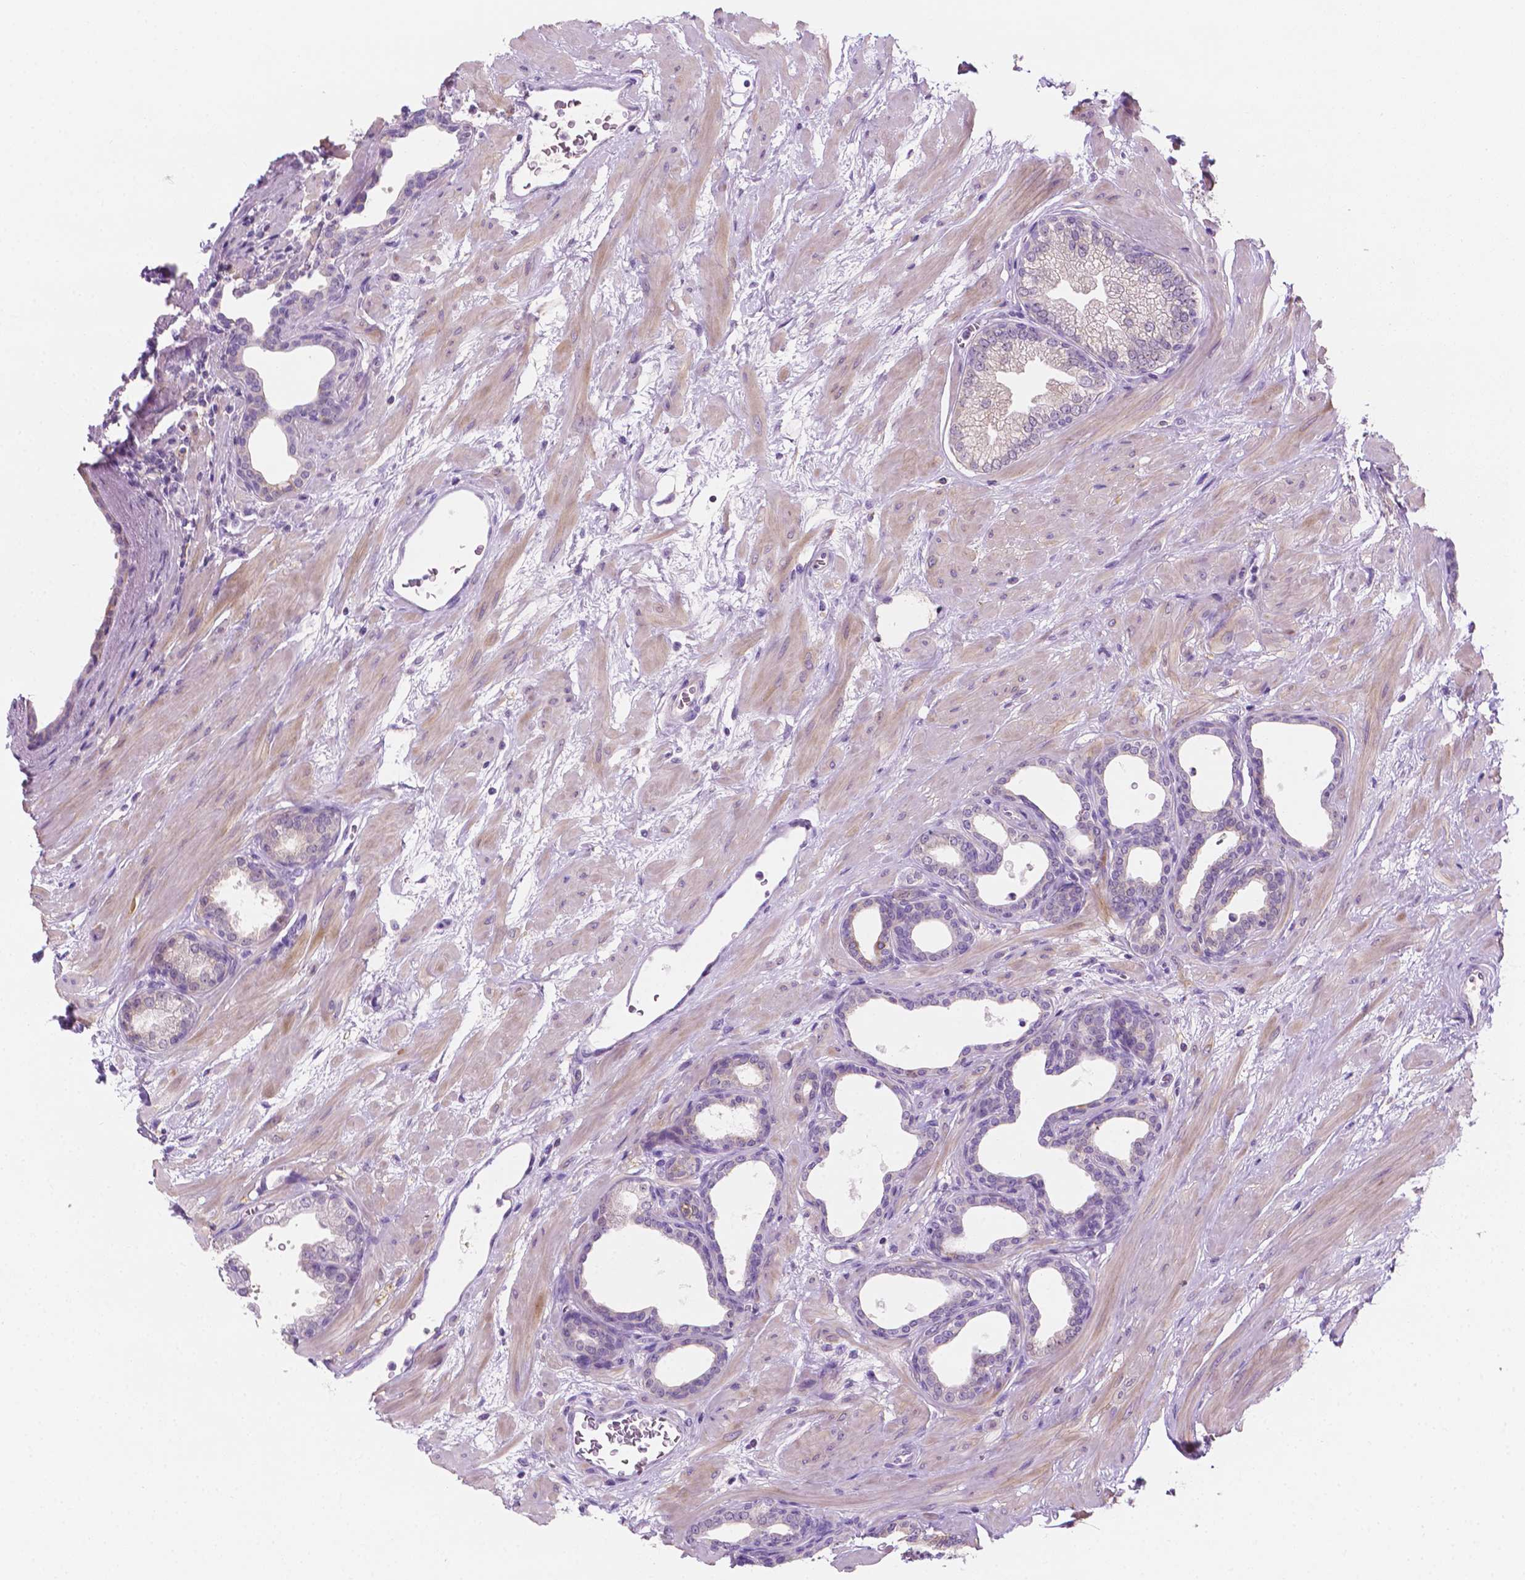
{"staining": {"intensity": "negative", "quantity": "none", "location": "none"}, "tissue": "prostate", "cell_type": "Glandular cells", "image_type": "normal", "snomed": [{"axis": "morphology", "description": "Normal tissue, NOS"}, {"axis": "topography", "description": "Prostate"}], "caption": "Prostate stained for a protein using immunohistochemistry exhibits no staining glandular cells.", "gene": "EPPK1", "patient": {"sex": "male", "age": 37}}